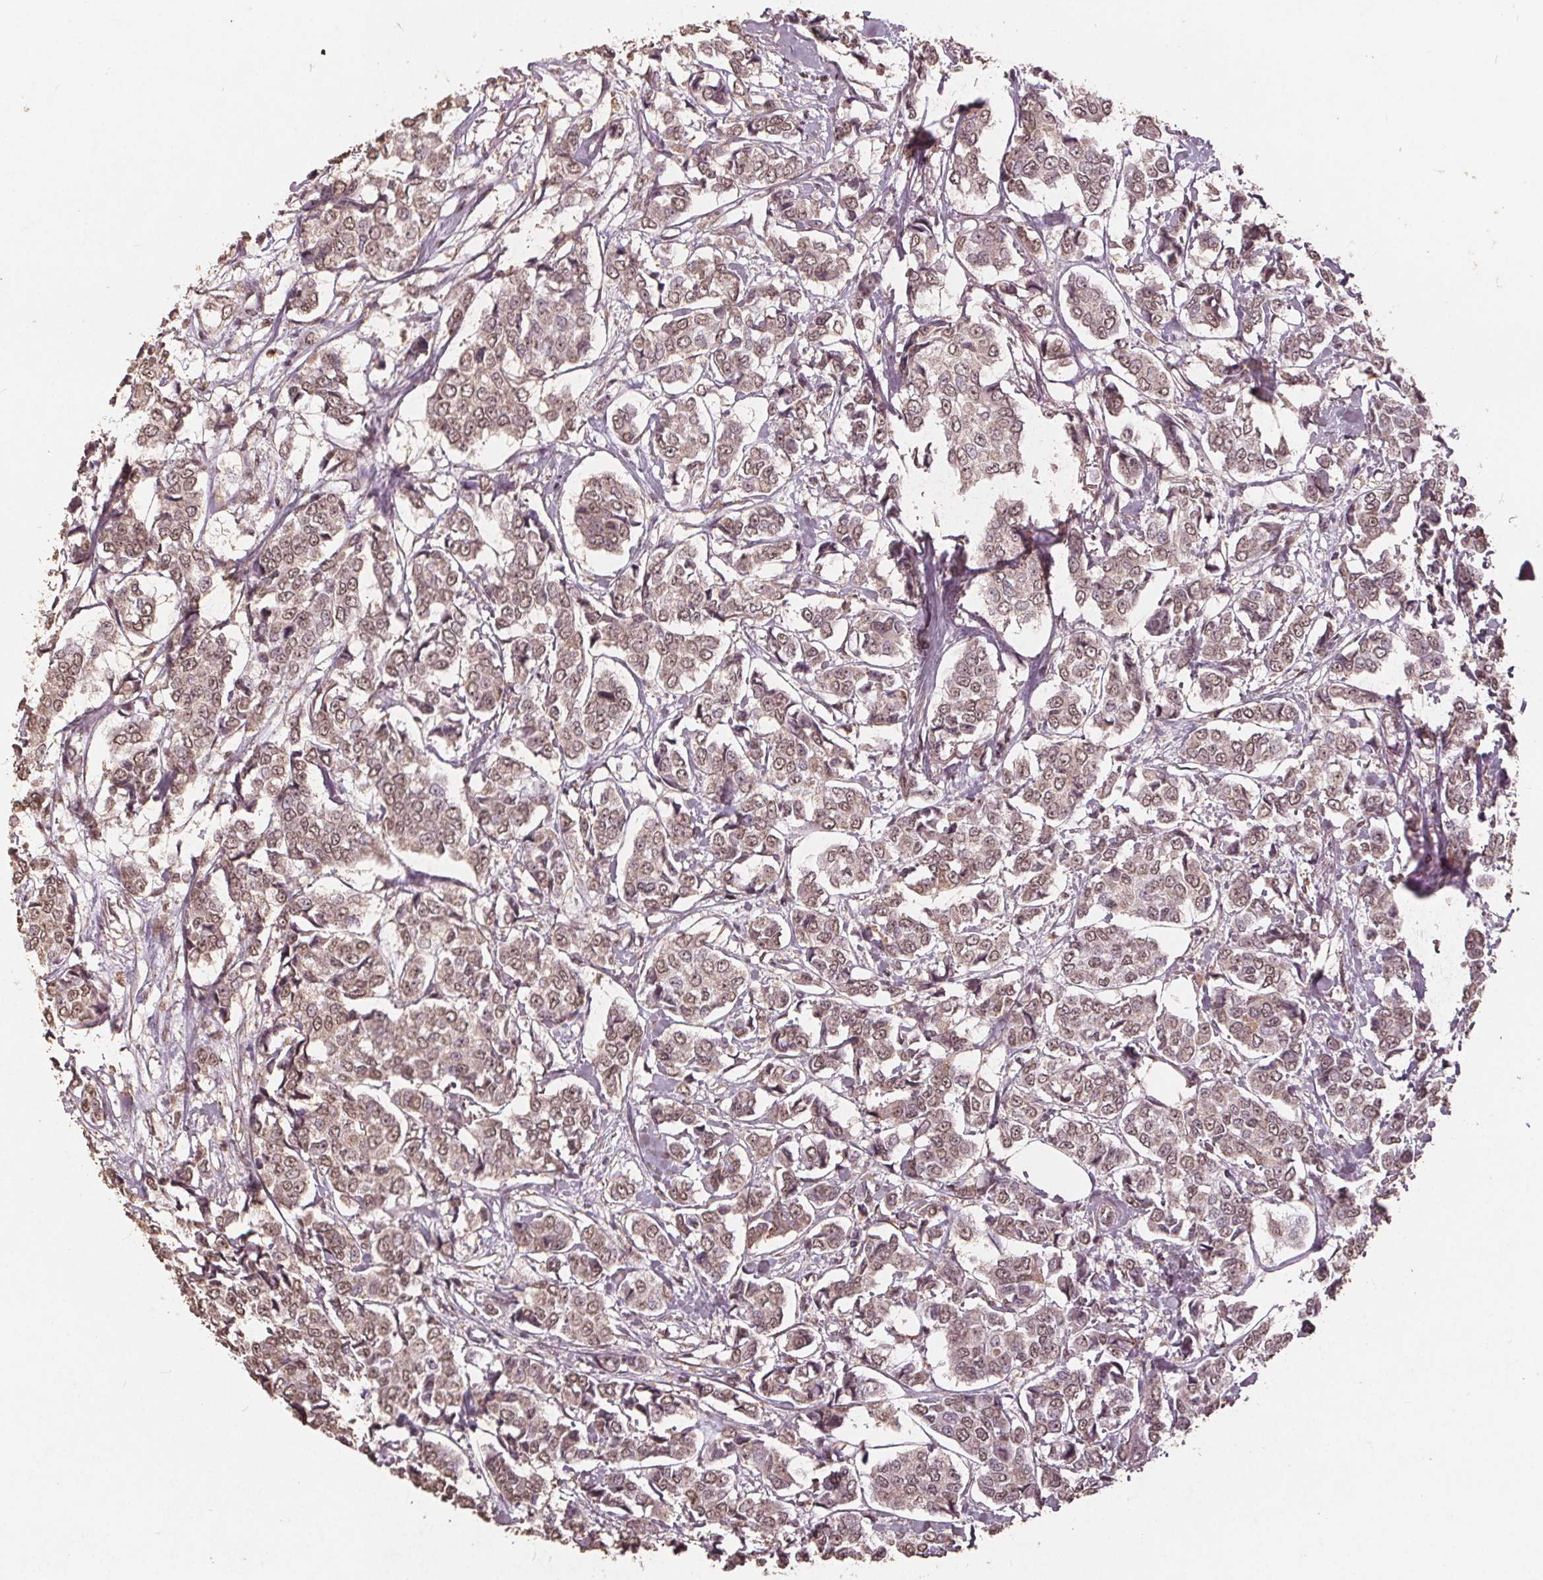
{"staining": {"intensity": "weak", "quantity": ">75%", "location": "nuclear"}, "tissue": "breast cancer", "cell_type": "Tumor cells", "image_type": "cancer", "snomed": [{"axis": "morphology", "description": "Duct carcinoma"}, {"axis": "topography", "description": "Breast"}], "caption": "Human breast cancer stained with a brown dye reveals weak nuclear positive positivity in about >75% of tumor cells.", "gene": "DSG3", "patient": {"sex": "female", "age": 94}}